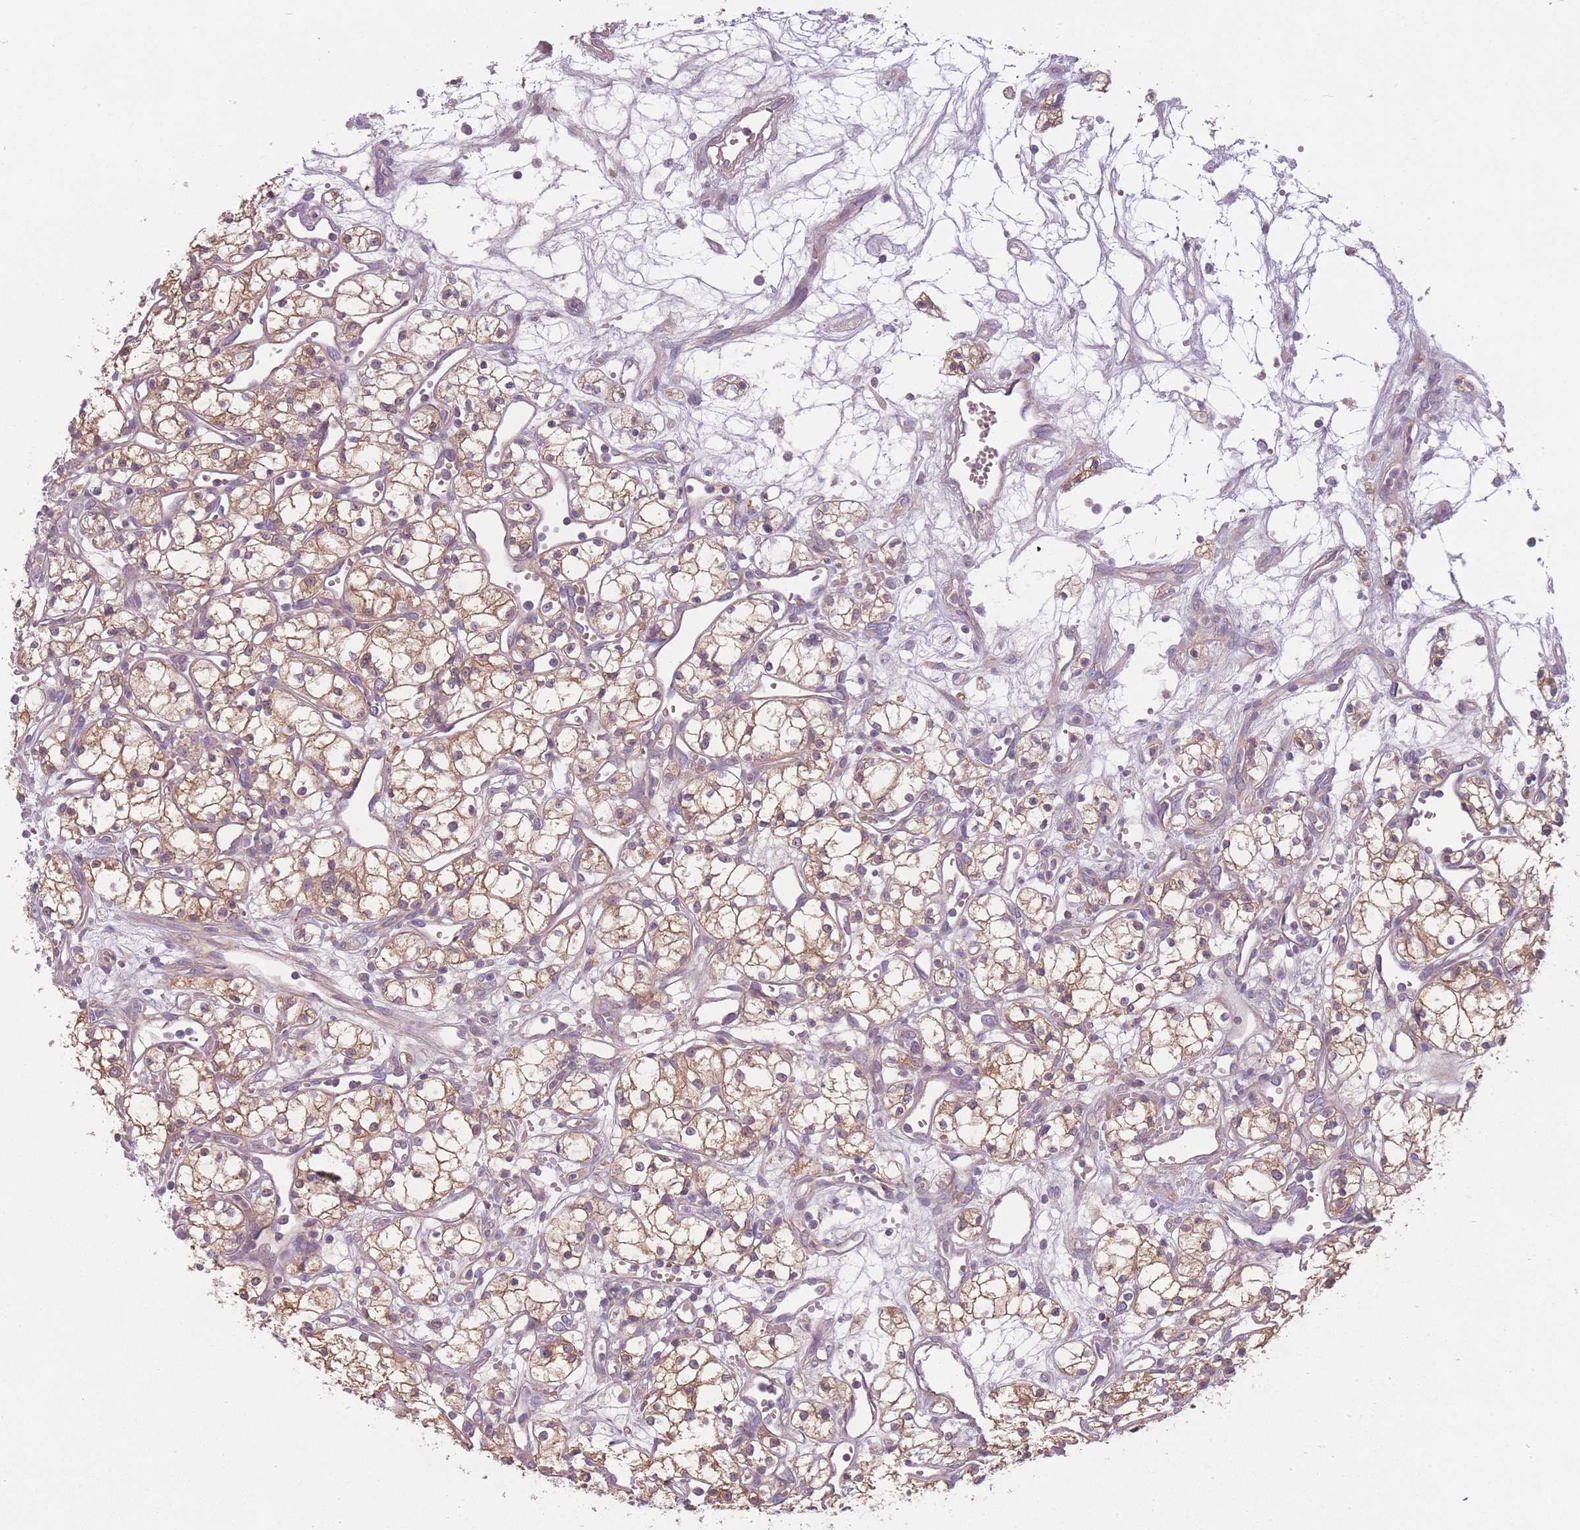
{"staining": {"intensity": "moderate", "quantity": "25%-75%", "location": "cytoplasmic/membranous"}, "tissue": "renal cancer", "cell_type": "Tumor cells", "image_type": "cancer", "snomed": [{"axis": "morphology", "description": "Adenocarcinoma, NOS"}, {"axis": "topography", "description": "Kidney"}], "caption": "Immunohistochemical staining of renal cancer (adenocarcinoma) reveals medium levels of moderate cytoplasmic/membranous expression in about 25%-75% of tumor cells.", "gene": "NT5DC2", "patient": {"sex": "male", "age": 59}}